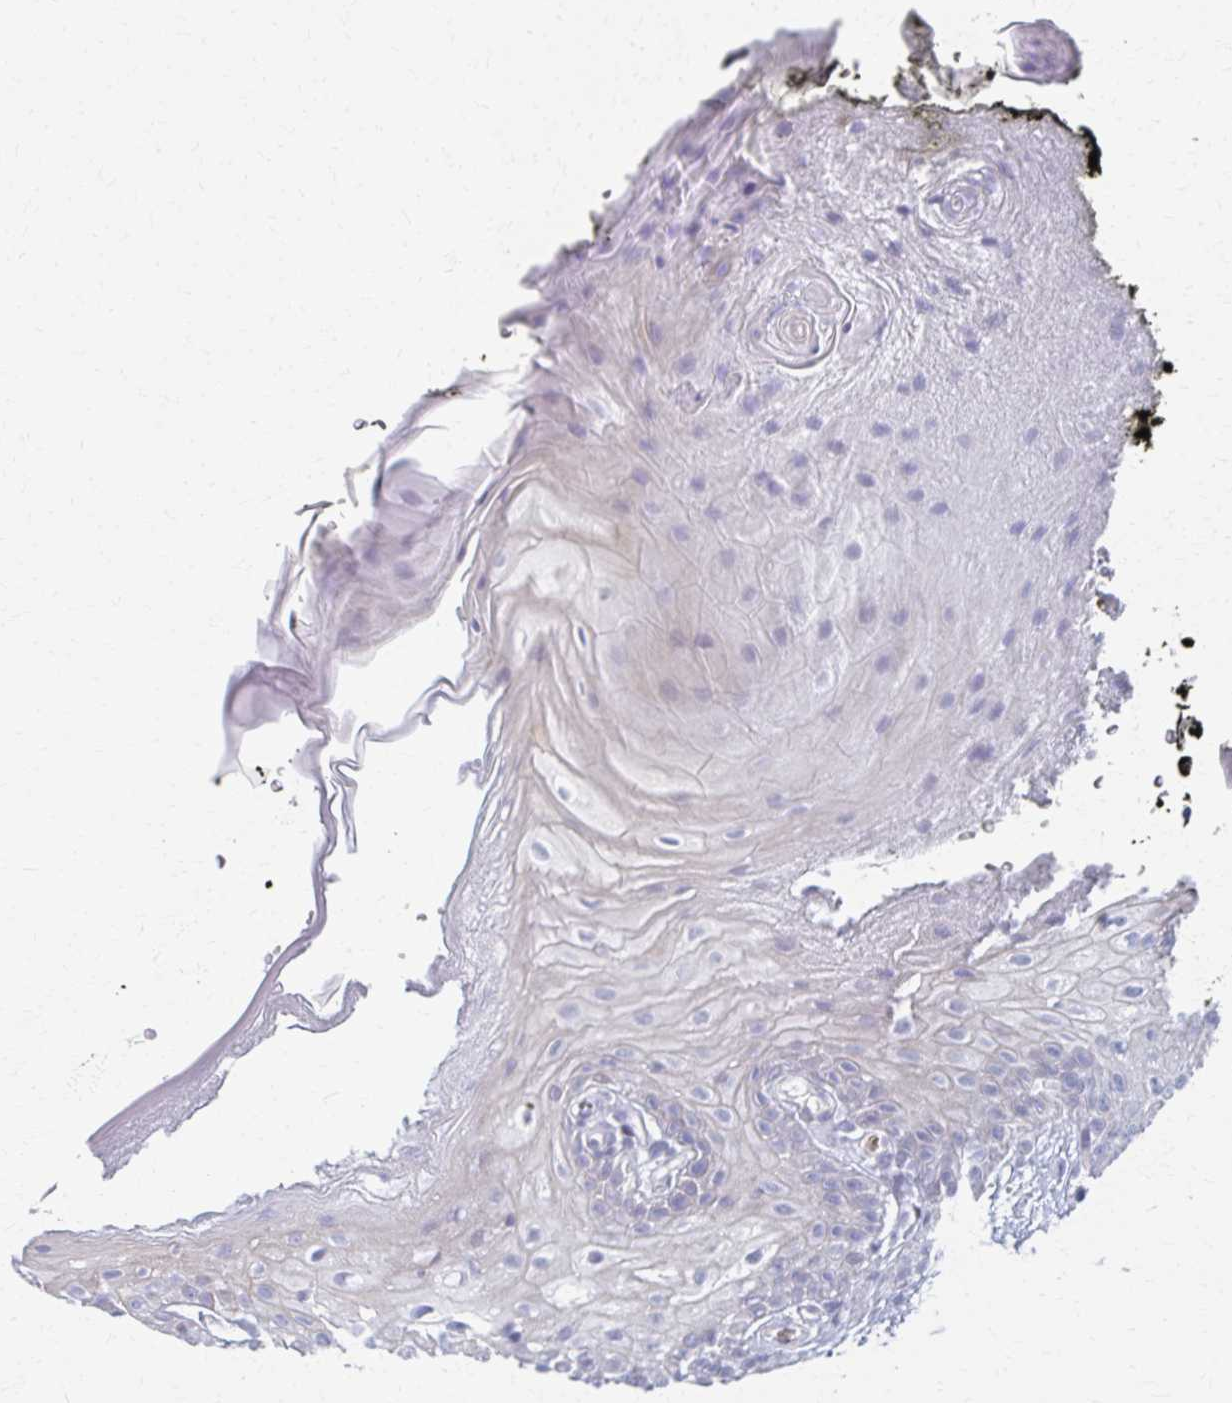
{"staining": {"intensity": "negative", "quantity": "none", "location": "none"}, "tissue": "oral mucosa", "cell_type": "Squamous epithelial cells", "image_type": "normal", "snomed": [{"axis": "morphology", "description": "Normal tissue, NOS"}, {"axis": "morphology", "description": "Squamous cell carcinoma, NOS"}, {"axis": "topography", "description": "Oral tissue"}, {"axis": "topography", "description": "Tounge, NOS"}, {"axis": "topography", "description": "Head-Neck"}], "caption": "Human oral mucosa stained for a protein using immunohistochemistry demonstrates no staining in squamous epithelial cells.", "gene": "ABHD16B", "patient": {"sex": "male", "age": 76}}